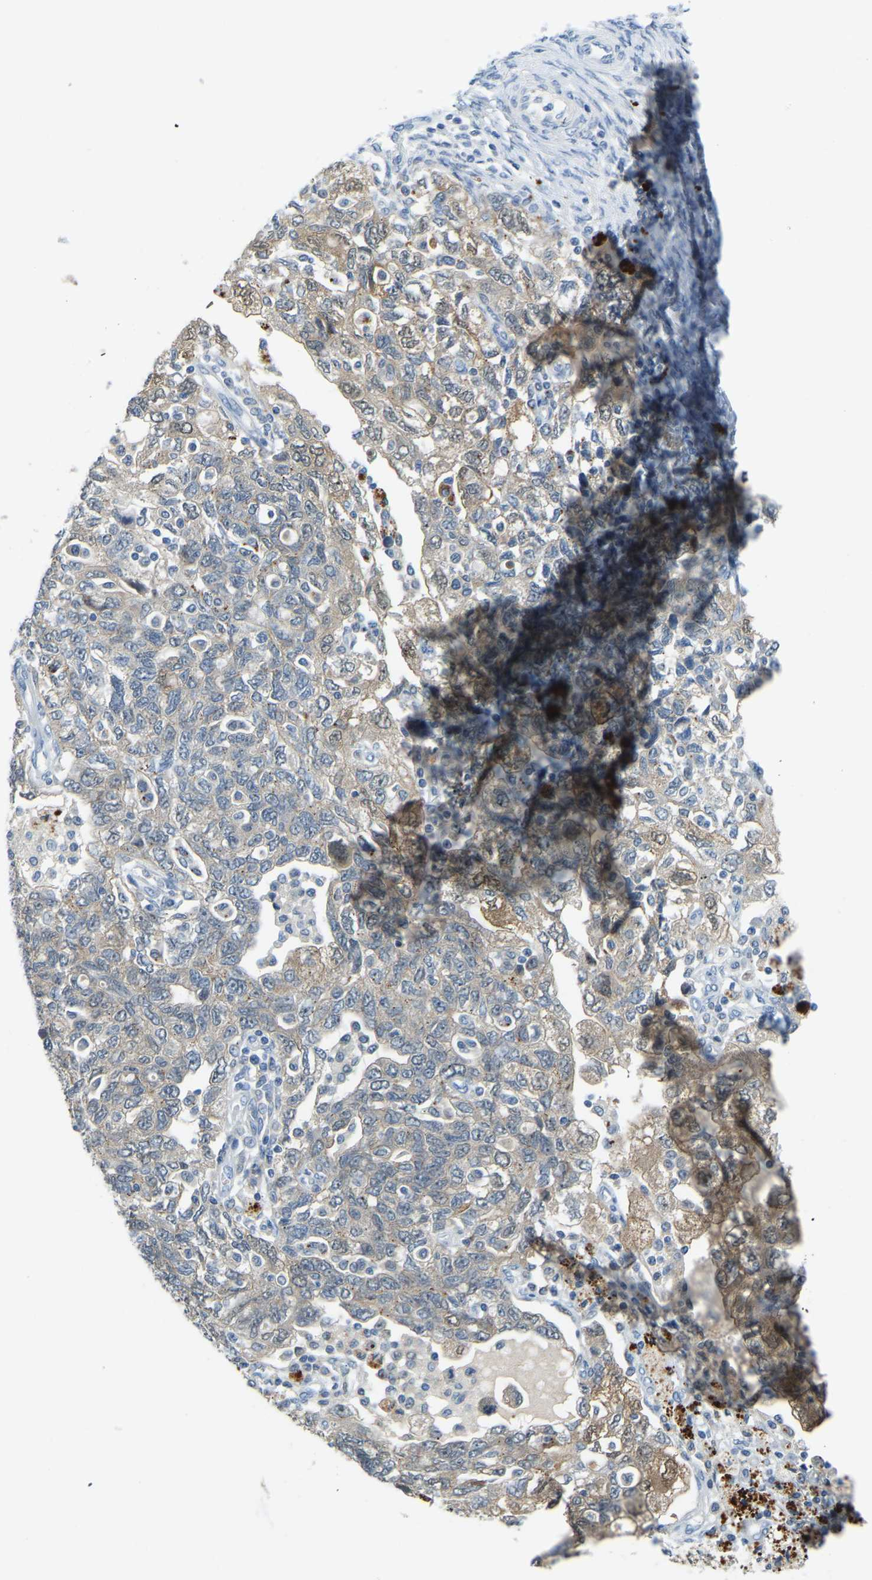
{"staining": {"intensity": "weak", "quantity": "25%-75%", "location": "cytoplasmic/membranous"}, "tissue": "ovarian cancer", "cell_type": "Tumor cells", "image_type": "cancer", "snomed": [{"axis": "morphology", "description": "Carcinoma, NOS"}, {"axis": "morphology", "description": "Cystadenocarcinoma, serous, NOS"}, {"axis": "topography", "description": "Ovary"}], "caption": "This image reveals immunohistochemistry (IHC) staining of serous cystadenocarcinoma (ovarian), with low weak cytoplasmic/membranous positivity in approximately 25%-75% of tumor cells.", "gene": "NME8", "patient": {"sex": "female", "age": 69}}